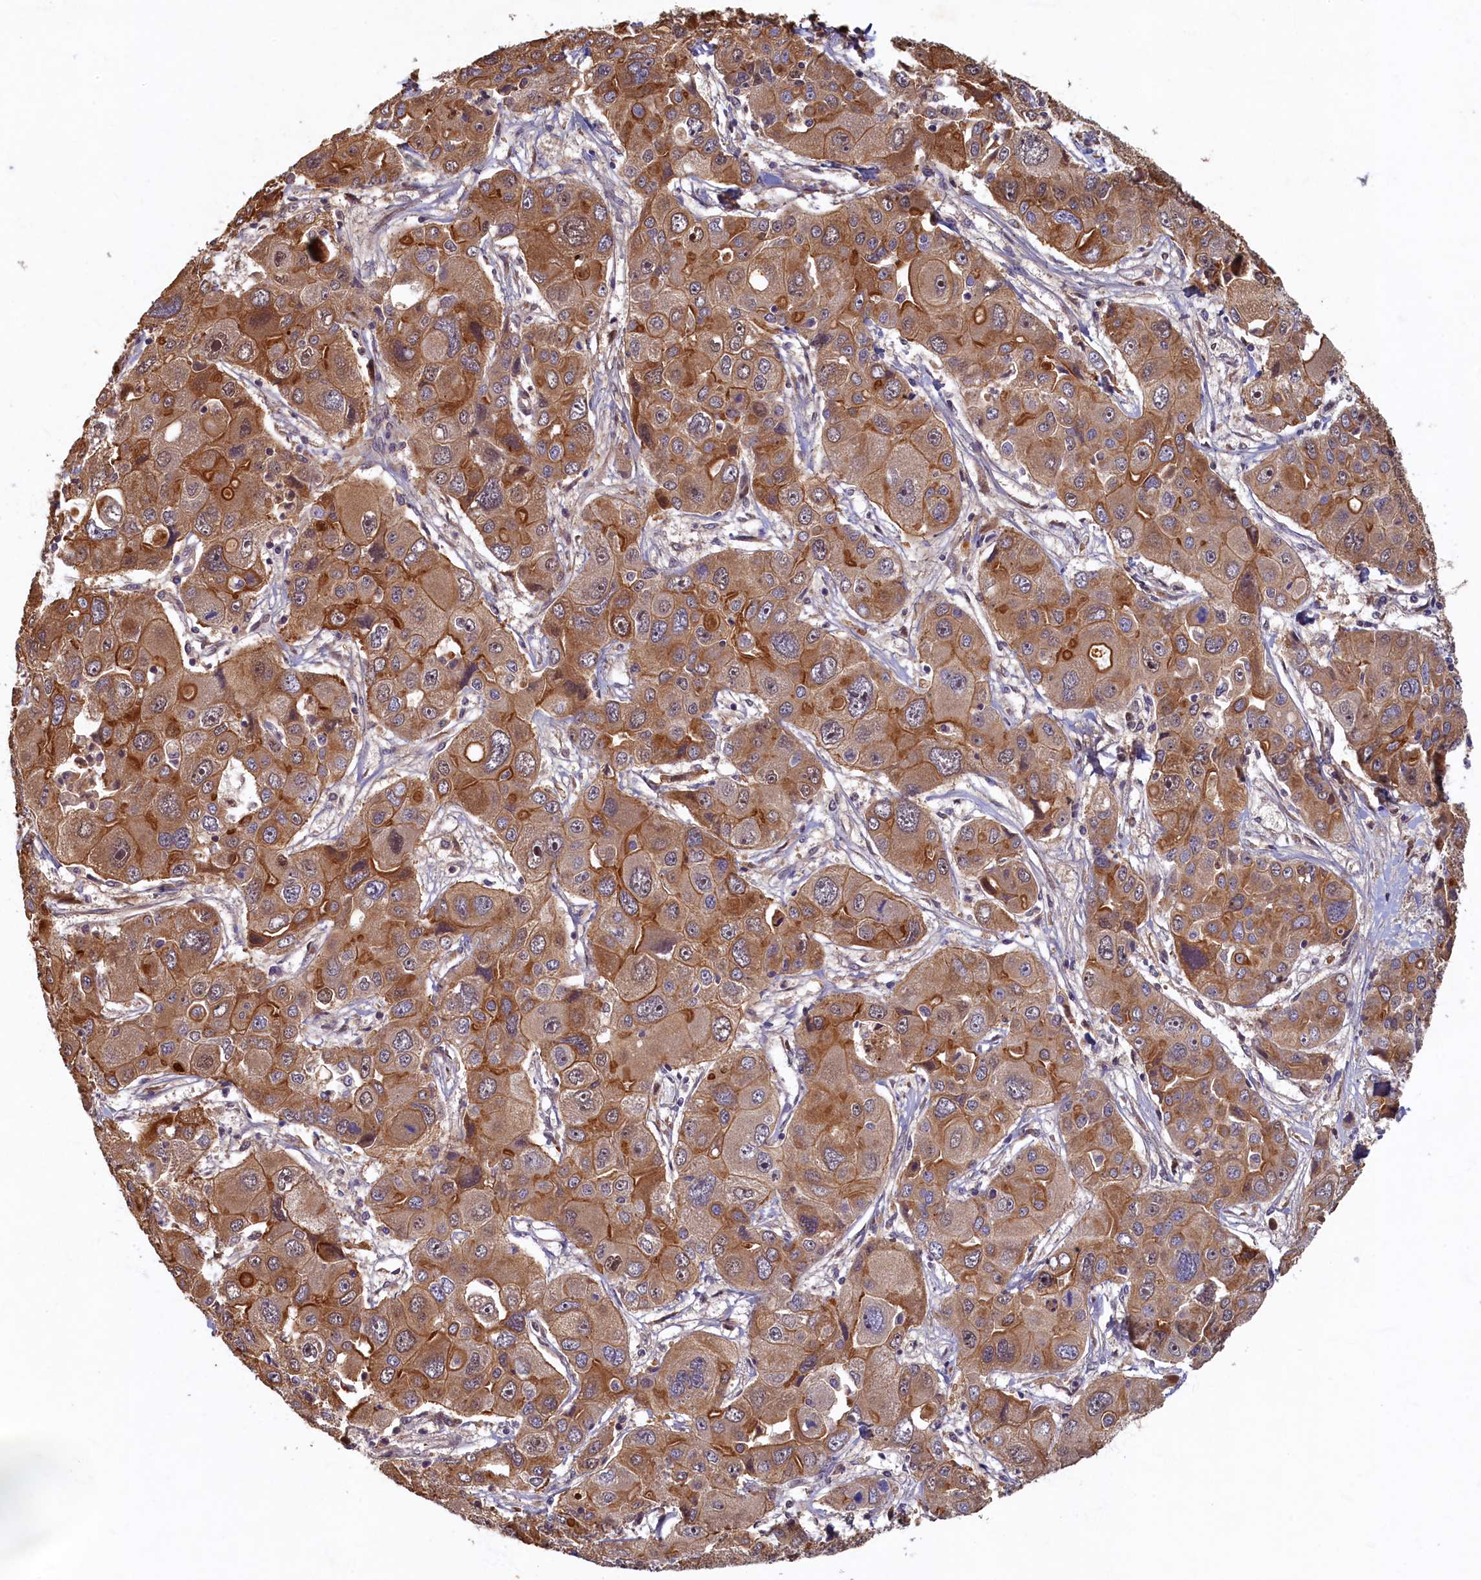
{"staining": {"intensity": "moderate", "quantity": ">75%", "location": "cytoplasmic/membranous"}, "tissue": "liver cancer", "cell_type": "Tumor cells", "image_type": "cancer", "snomed": [{"axis": "morphology", "description": "Cholangiocarcinoma"}, {"axis": "topography", "description": "Liver"}], "caption": "Immunohistochemical staining of cholangiocarcinoma (liver) reveals medium levels of moderate cytoplasmic/membranous staining in approximately >75% of tumor cells. (Stains: DAB (3,3'-diaminobenzidine) in brown, nuclei in blue, Microscopy: brightfield microscopy at high magnification).", "gene": "LCMT2", "patient": {"sex": "male", "age": 67}}